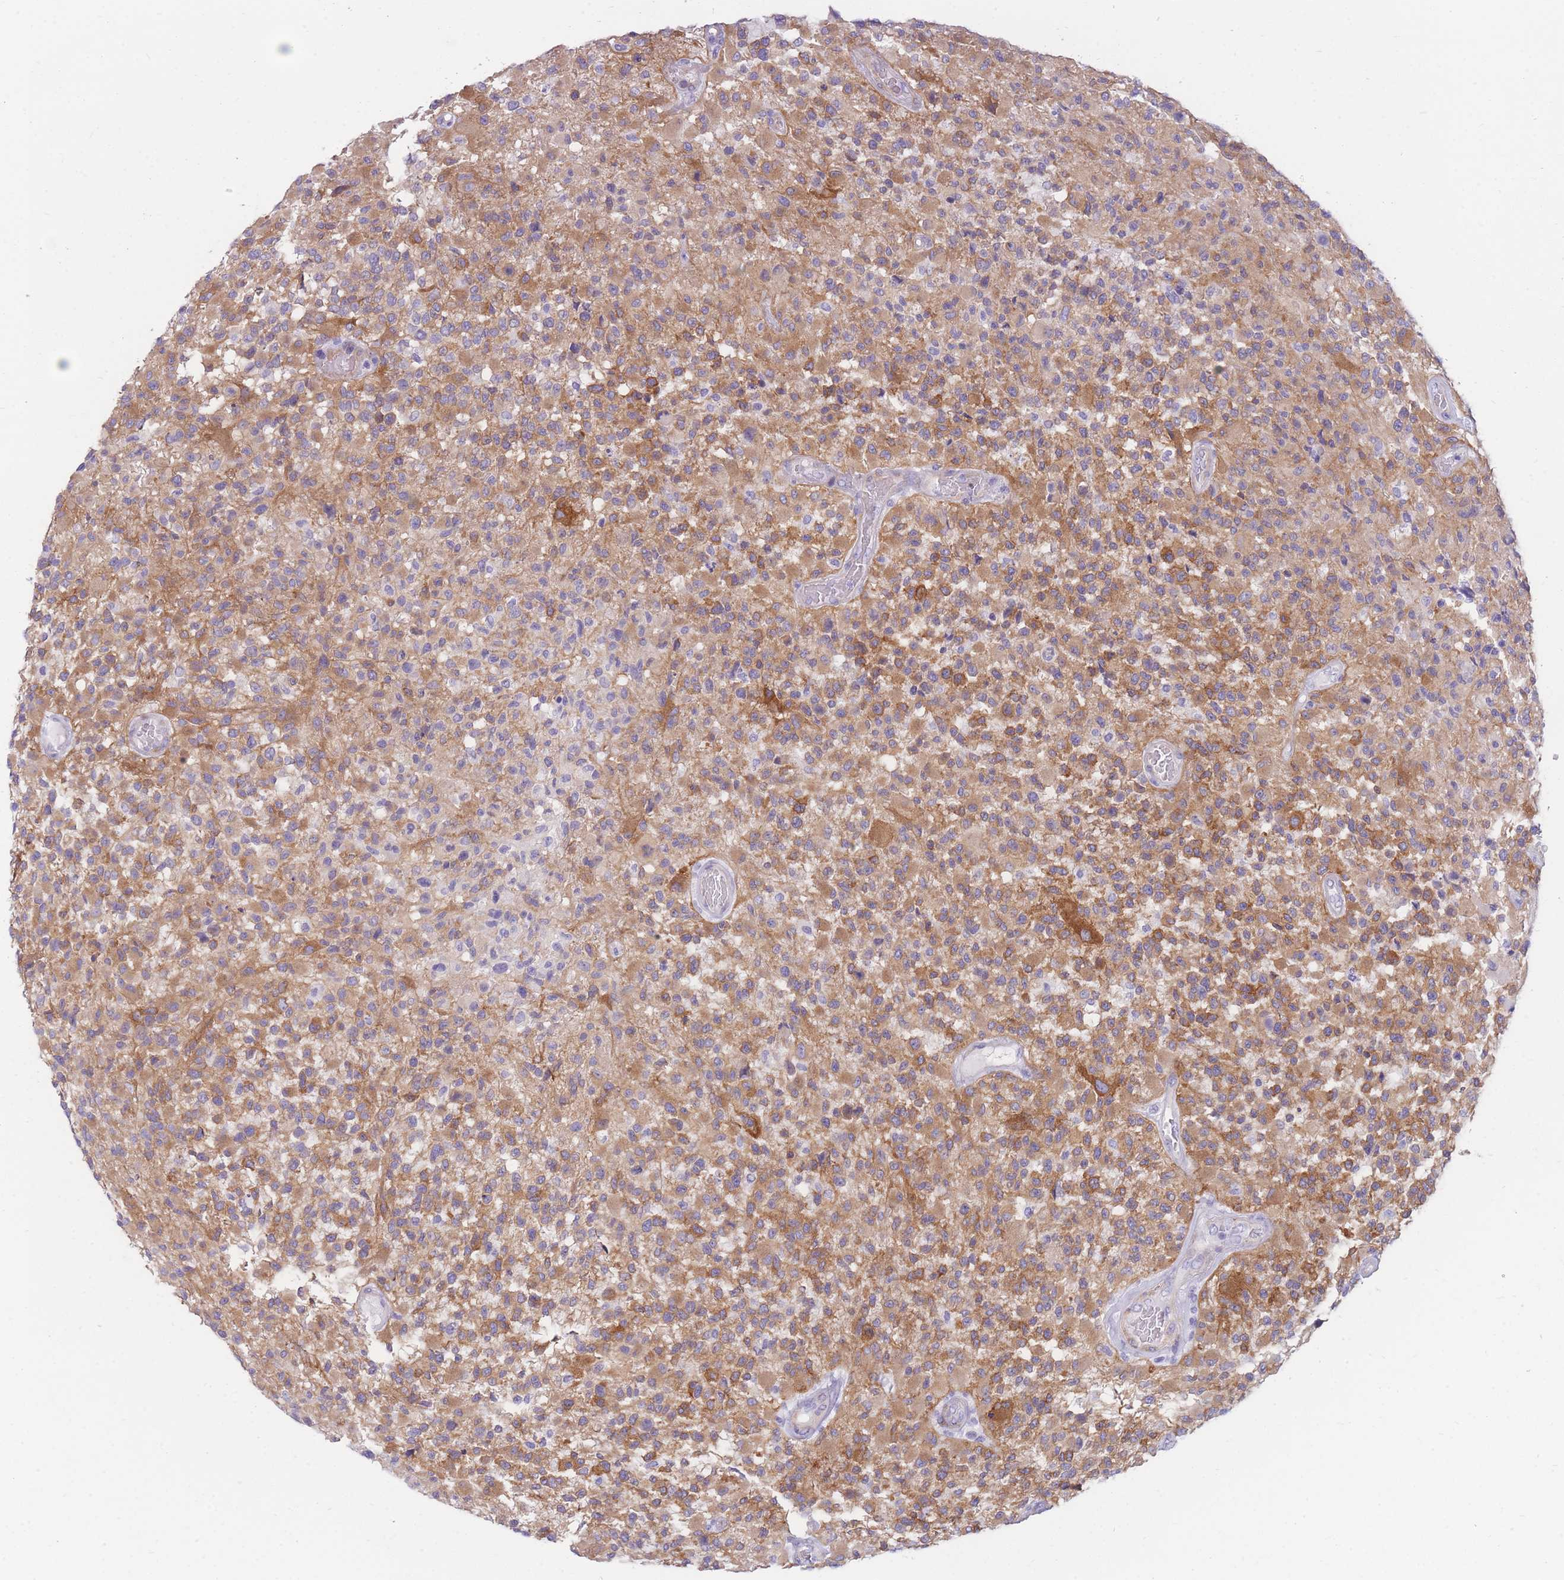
{"staining": {"intensity": "moderate", "quantity": "25%-75%", "location": "cytoplasmic/membranous"}, "tissue": "glioma", "cell_type": "Tumor cells", "image_type": "cancer", "snomed": [{"axis": "morphology", "description": "Glioma, malignant, High grade"}, {"axis": "morphology", "description": "Glioblastoma, NOS"}, {"axis": "topography", "description": "Brain"}], "caption": "IHC of glioblastoma displays medium levels of moderate cytoplasmic/membranous positivity in approximately 25%-75% of tumor cells.", "gene": "MTSS2", "patient": {"sex": "male", "age": 60}}